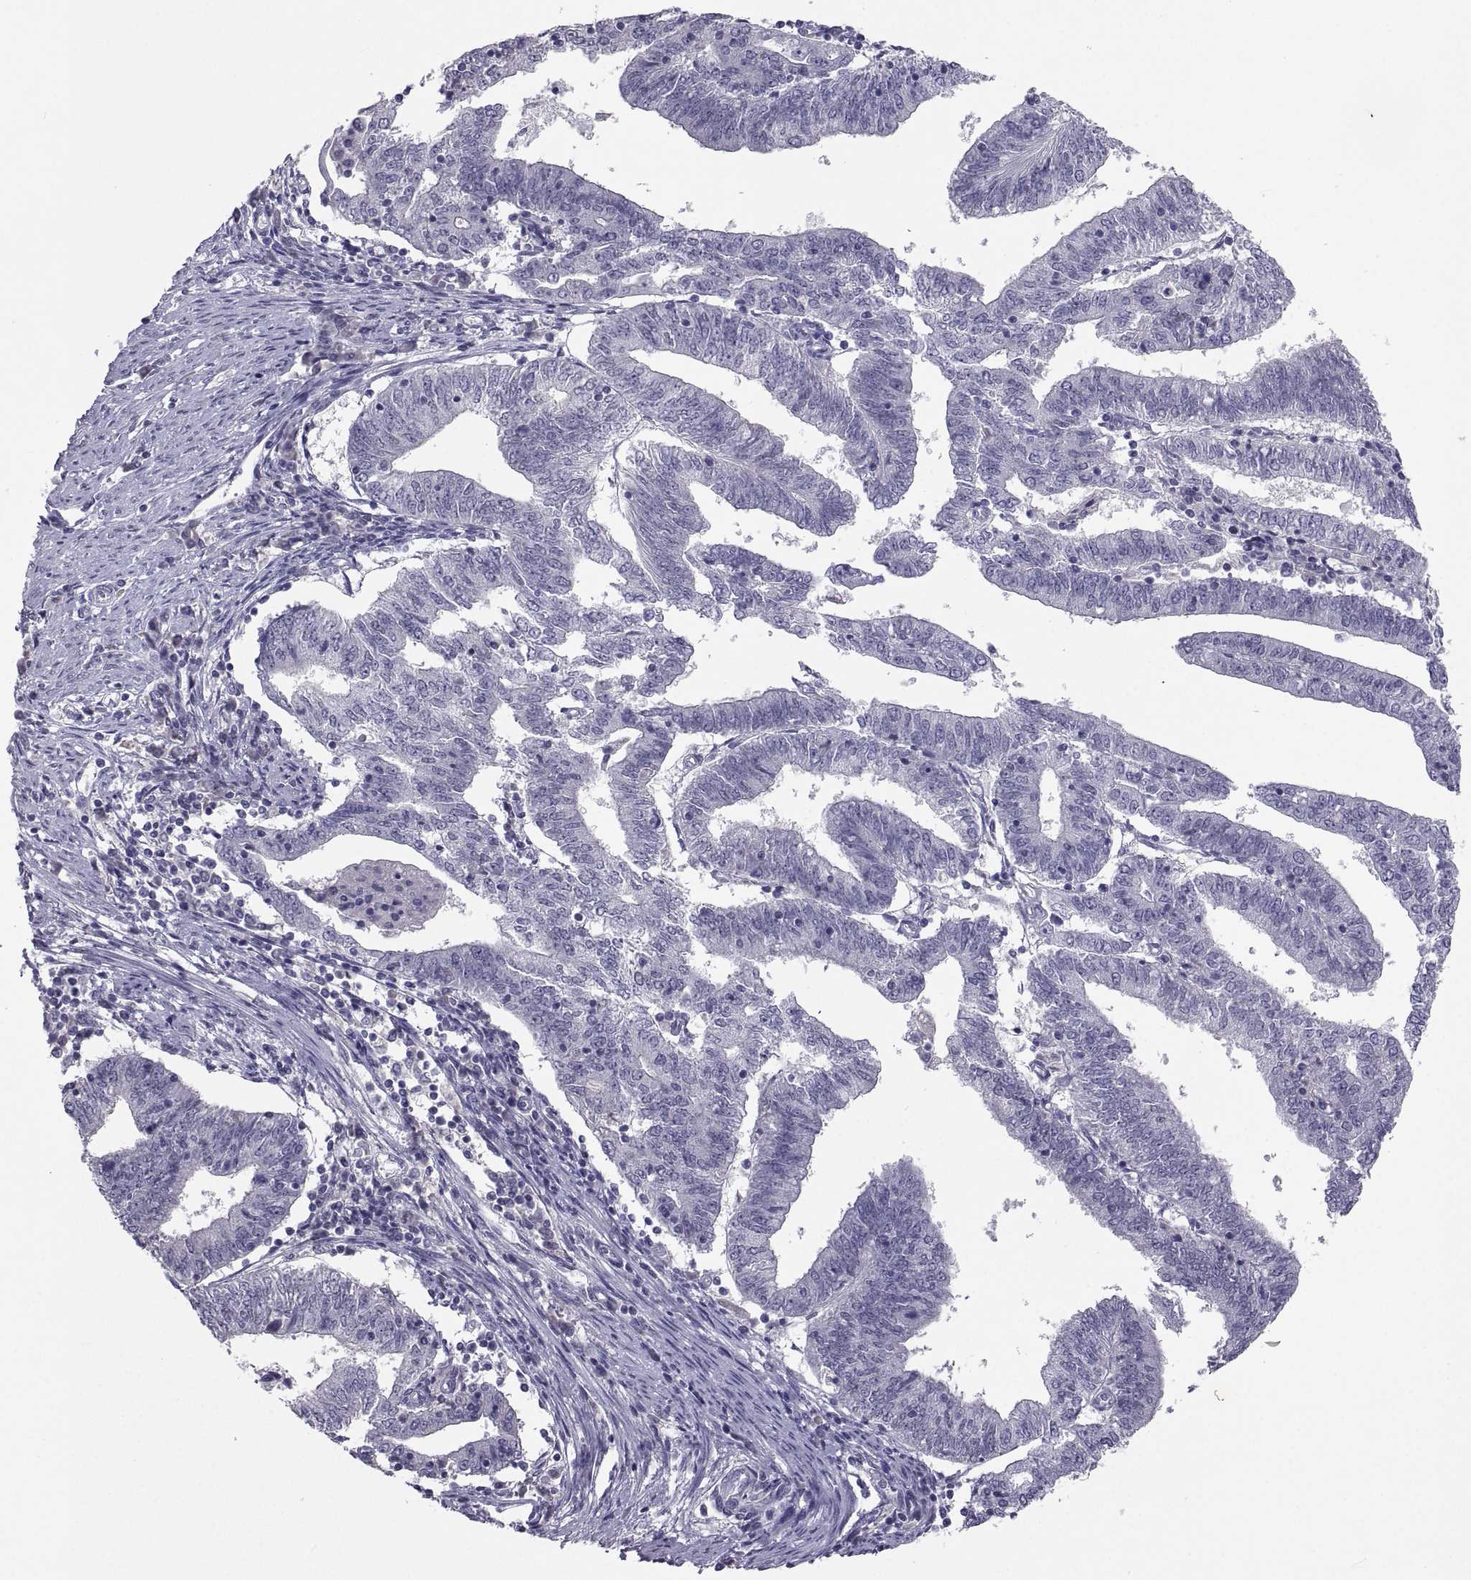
{"staining": {"intensity": "weak", "quantity": "<25%", "location": "nuclear"}, "tissue": "endometrial cancer", "cell_type": "Tumor cells", "image_type": "cancer", "snomed": [{"axis": "morphology", "description": "Adenocarcinoma, NOS"}, {"axis": "topography", "description": "Endometrium"}], "caption": "High magnification brightfield microscopy of endometrial cancer stained with DAB (3,3'-diaminobenzidine) (brown) and counterstained with hematoxylin (blue): tumor cells show no significant expression. (DAB immunohistochemistry (IHC), high magnification).", "gene": "SOX21", "patient": {"sex": "female", "age": 82}}